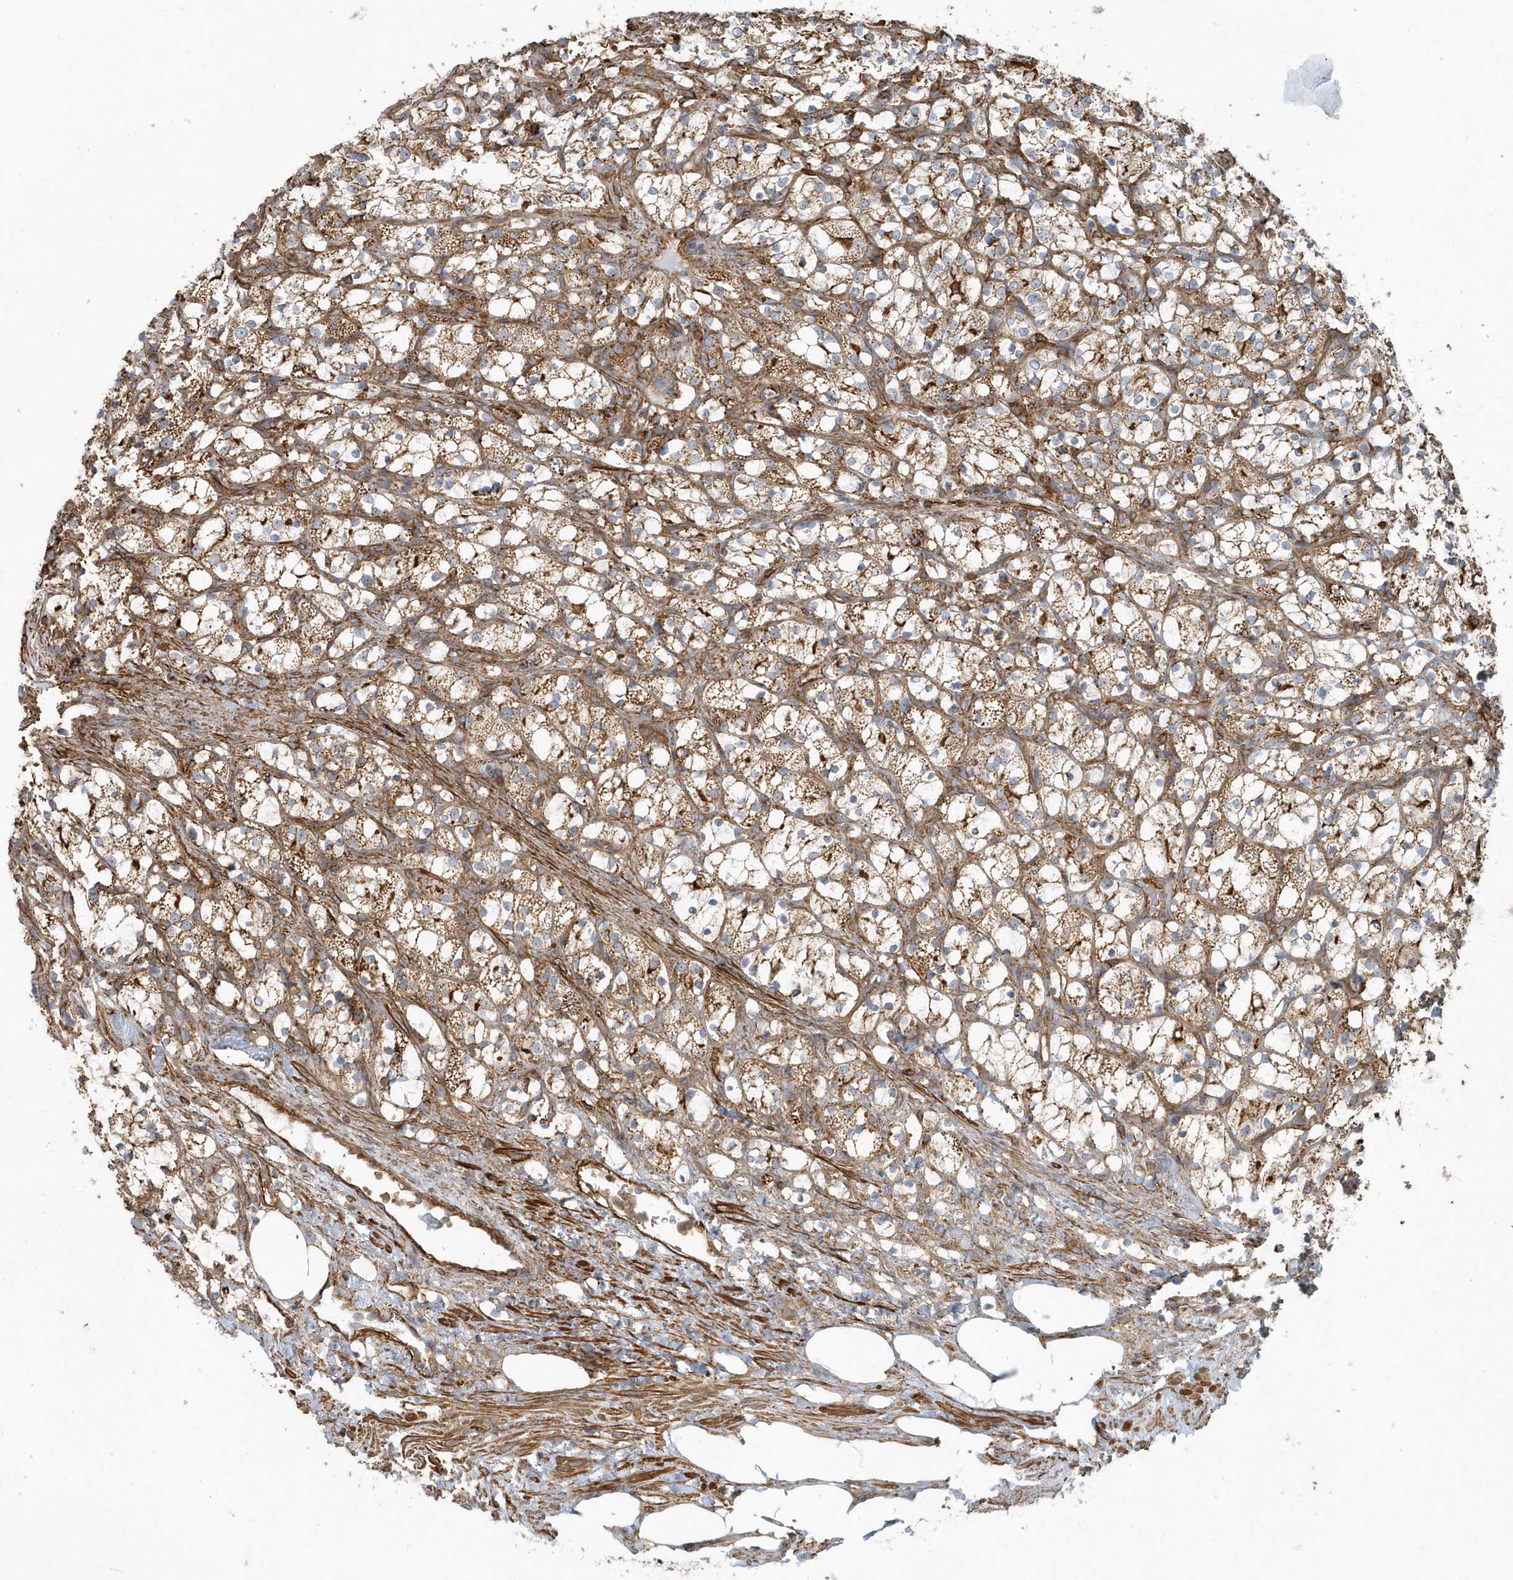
{"staining": {"intensity": "moderate", "quantity": ">75%", "location": "cytoplasmic/membranous"}, "tissue": "renal cancer", "cell_type": "Tumor cells", "image_type": "cancer", "snomed": [{"axis": "morphology", "description": "Adenocarcinoma, NOS"}, {"axis": "topography", "description": "Kidney"}], "caption": "Renal adenocarcinoma stained with immunohistochemistry (IHC) exhibits moderate cytoplasmic/membranous staining in about >75% of tumor cells. (IHC, brightfield microscopy, high magnification).", "gene": "MMUT", "patient": {"sex": "female", "age": 69}}